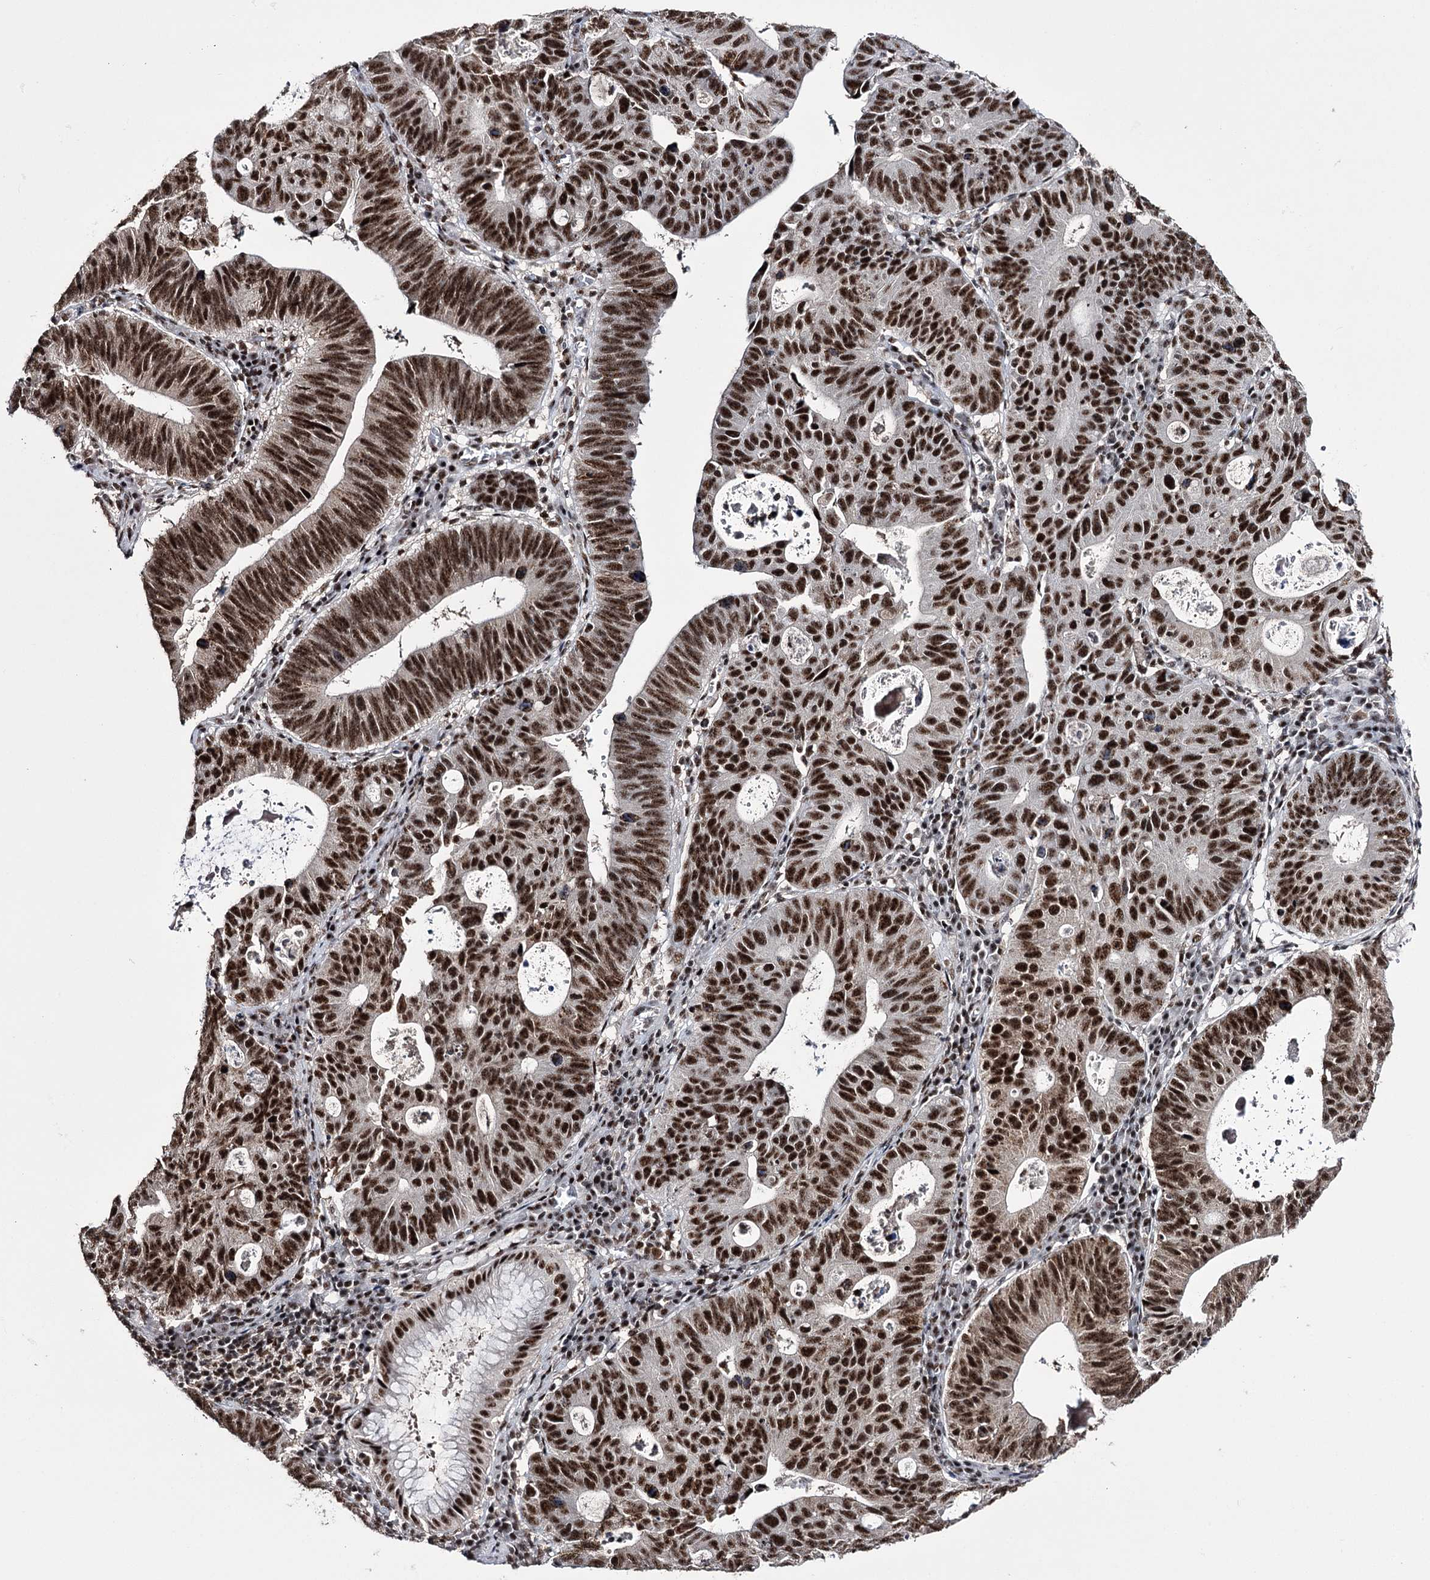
{"staining": {"intensity": "strong", "quantity": ">75%", "location": "nuclear"}, "tissue": "stomach cancer", "cell_type": "Tumor cells", "image_type": "cancer", "snomed": [{"axis": "morphology", "description": "Adenocarcinoma, NOS"}, {"axis": "topography", "description": "Stomach"}], "caption": "Human stomach cancer stained for a protein (brown) demonstrates strong nuclear positive staining in about >75% of tumor cells.", "gene": "PRPF40A", "patient": {"sex": "male", "age": 59}}